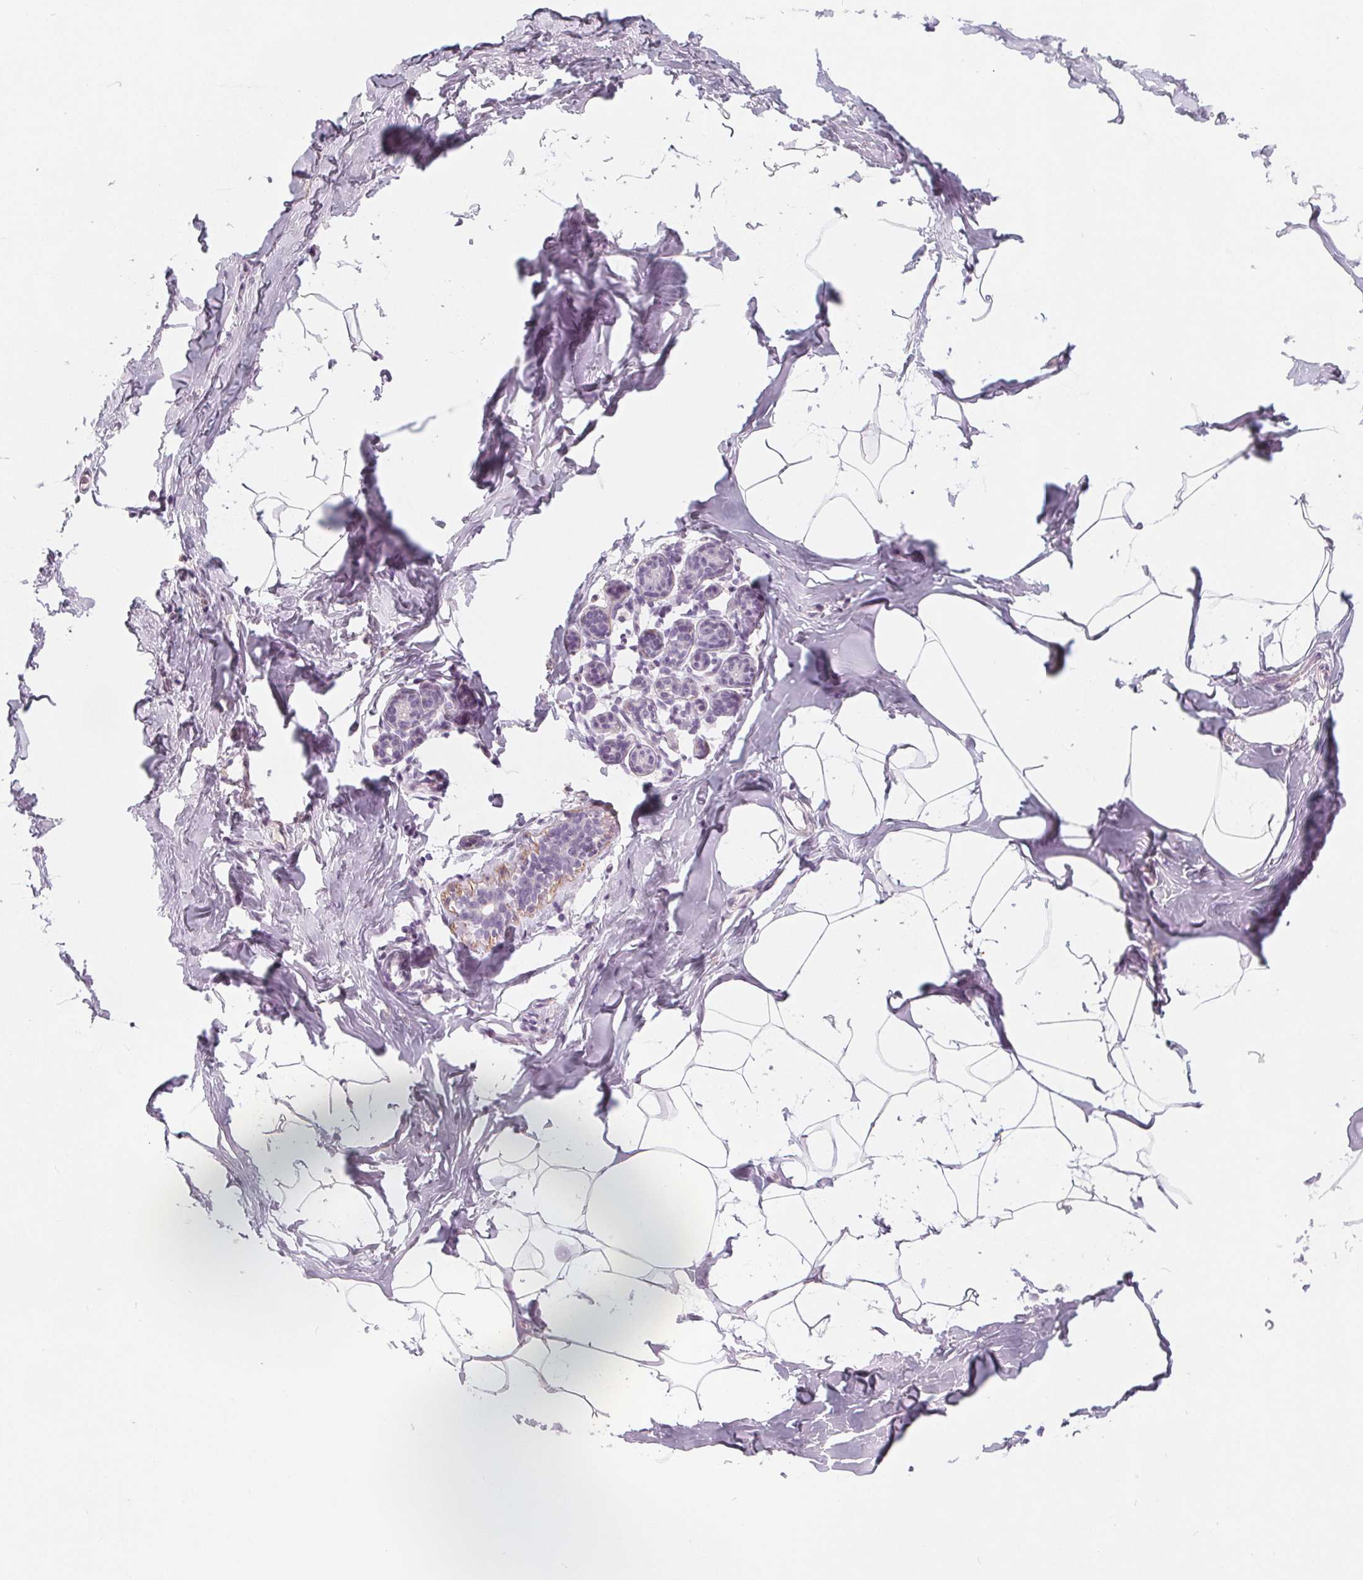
{"staining": {"intensity": "negative", "quantity": "none", "location": "none"}, "tissue": "breast", "cell_type": "Adipocytes", "image_type": "normal", "snomed": [{"axis": "morphology", "description": "Normal tissue, NOS"}, {"axis": "topography", "description": "Breast"}], "caption": "This is an IHC micrograph of unremarkable breast. There is no staining in adipocytes.", "gene": "SLC5A12", "patient": {"sex": "female", "age": 32}}